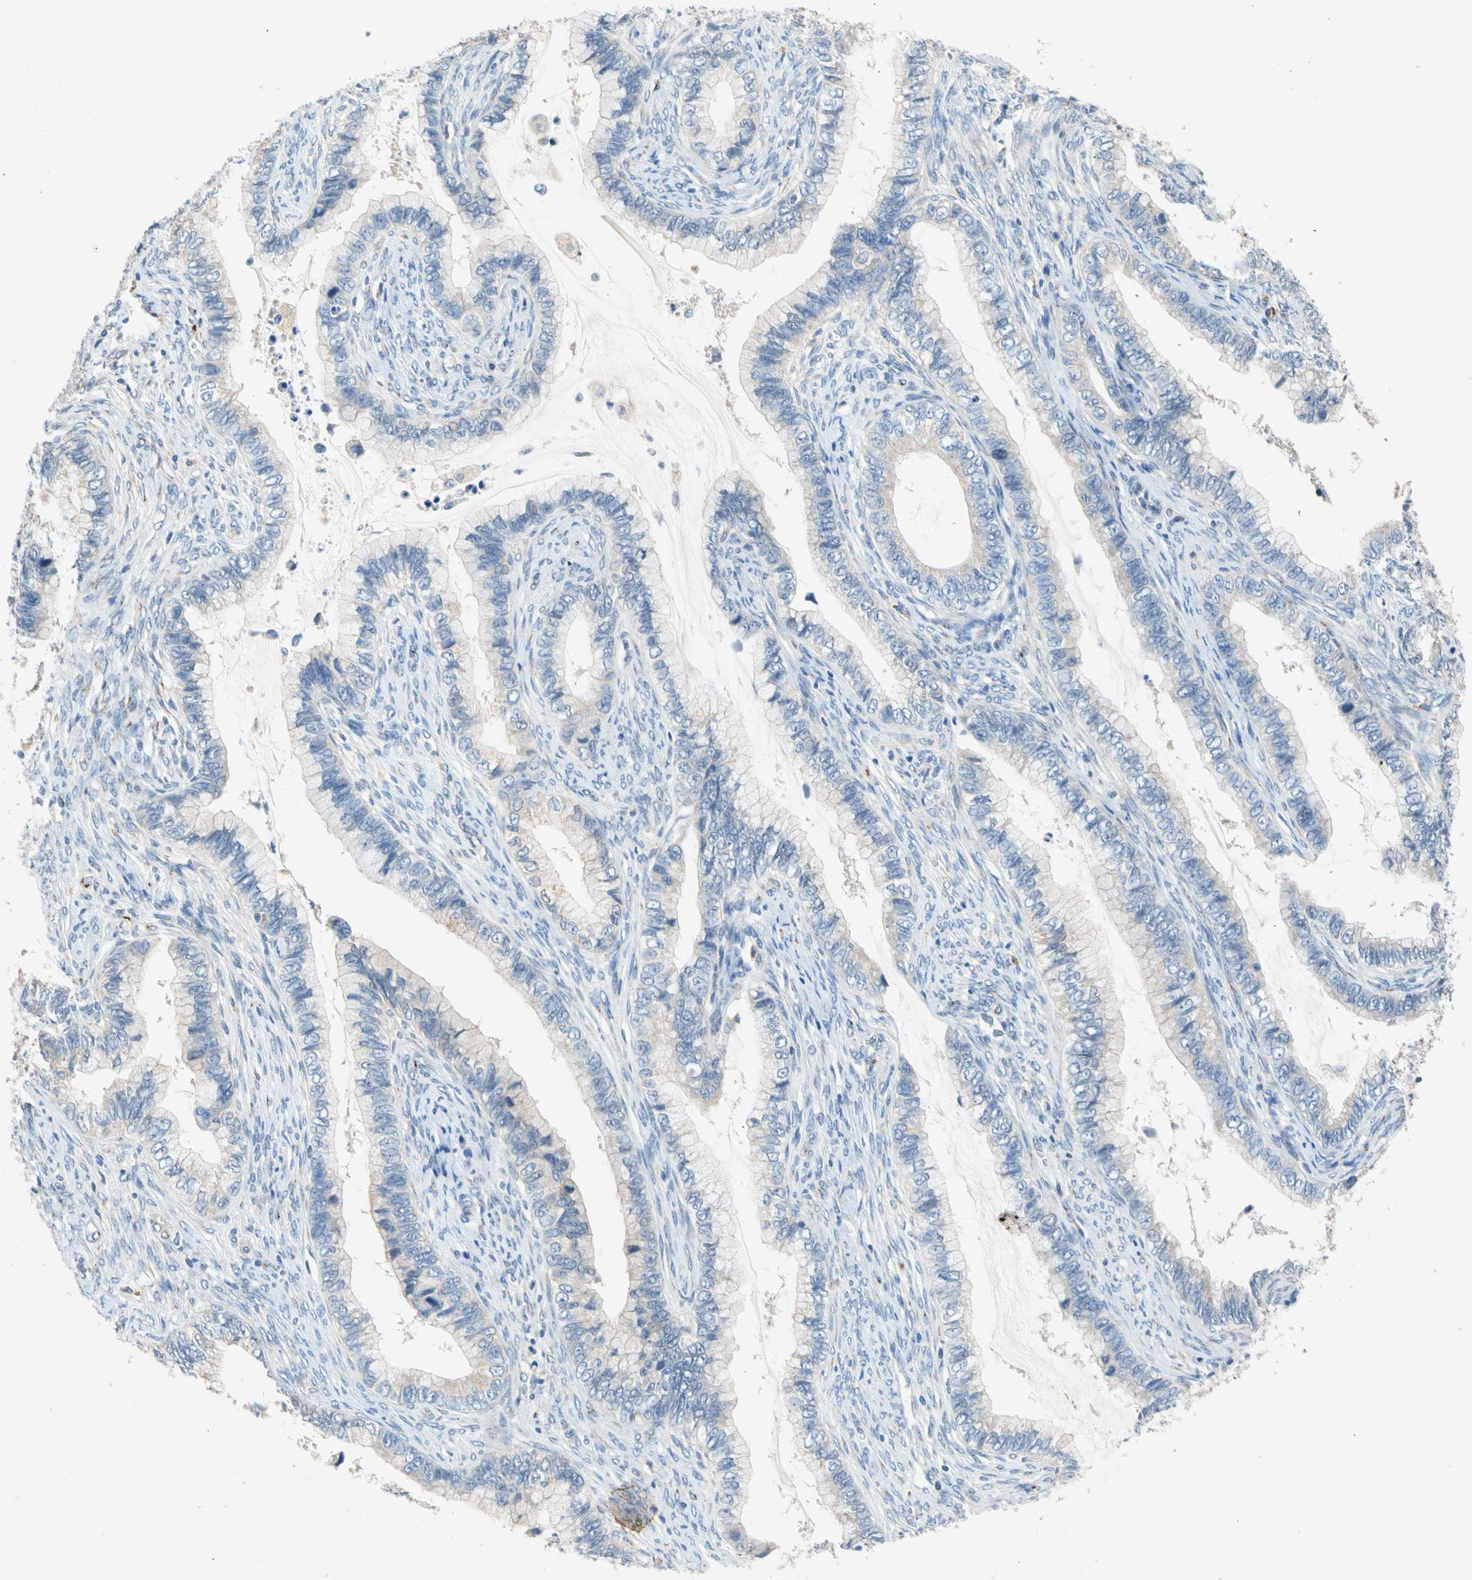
{"staining": {"intensity": "negative", "quantity": "none", "location": "none"}, "tissue": "cervical cancer", "cell_type": "Tumor cells", "image_type": "cancer", "snomed": [{"axis": "morphology", "description": "Adenocarcinoma, NOS"}, {"axis": "topography", "description": "Cervix"}], "caption": "Immunohistochemical staining of cervical cancer (adenocarcinoma) demonstrates no significant staining in tumor cells.", "gene": "GASK1B", "patient": {"sex": "female", "age": 44}}